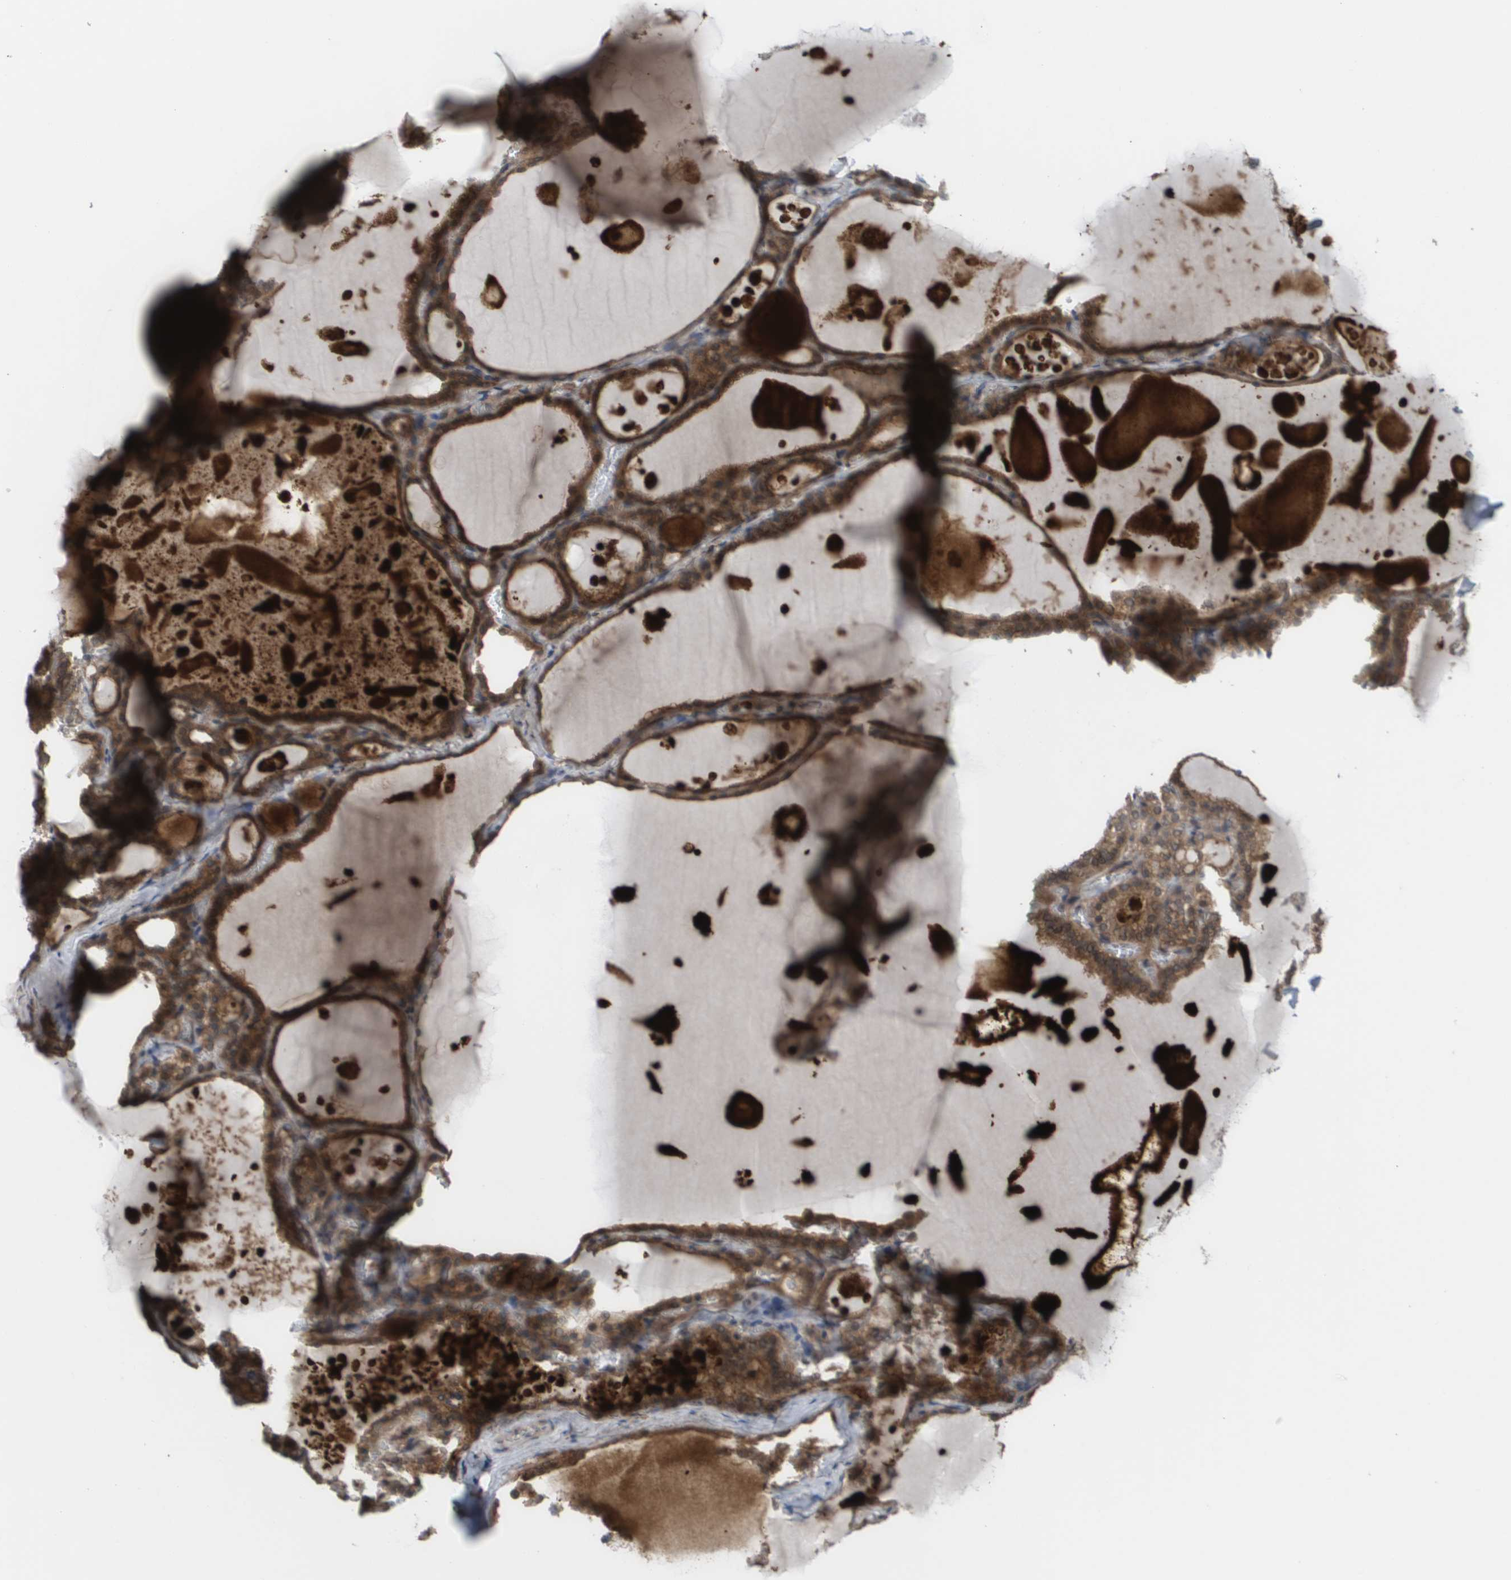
{"staining": {"intensity": "moderate", "quantity": ">75%", "location": "cytoplasmic/membranous,nuclear"}, "tissue": "thyroid gland", "cell_type": "Glandular cells", "image_type": "normal", "snomed": [{"axis": "morphology", "description": "Normal tissue, NOS"}, {"axis": "topography", "description": "Thyroid gland"}], "caption": "Immunohistochemical staining of unremarkable human thyroid gland shows >75% levels of moderate cytoplasmic/membranous,nuclear protein expression in about >75% of glandular cells.", "gene": "CTPS2", "patient": {"sex": "male", "age": 56}}